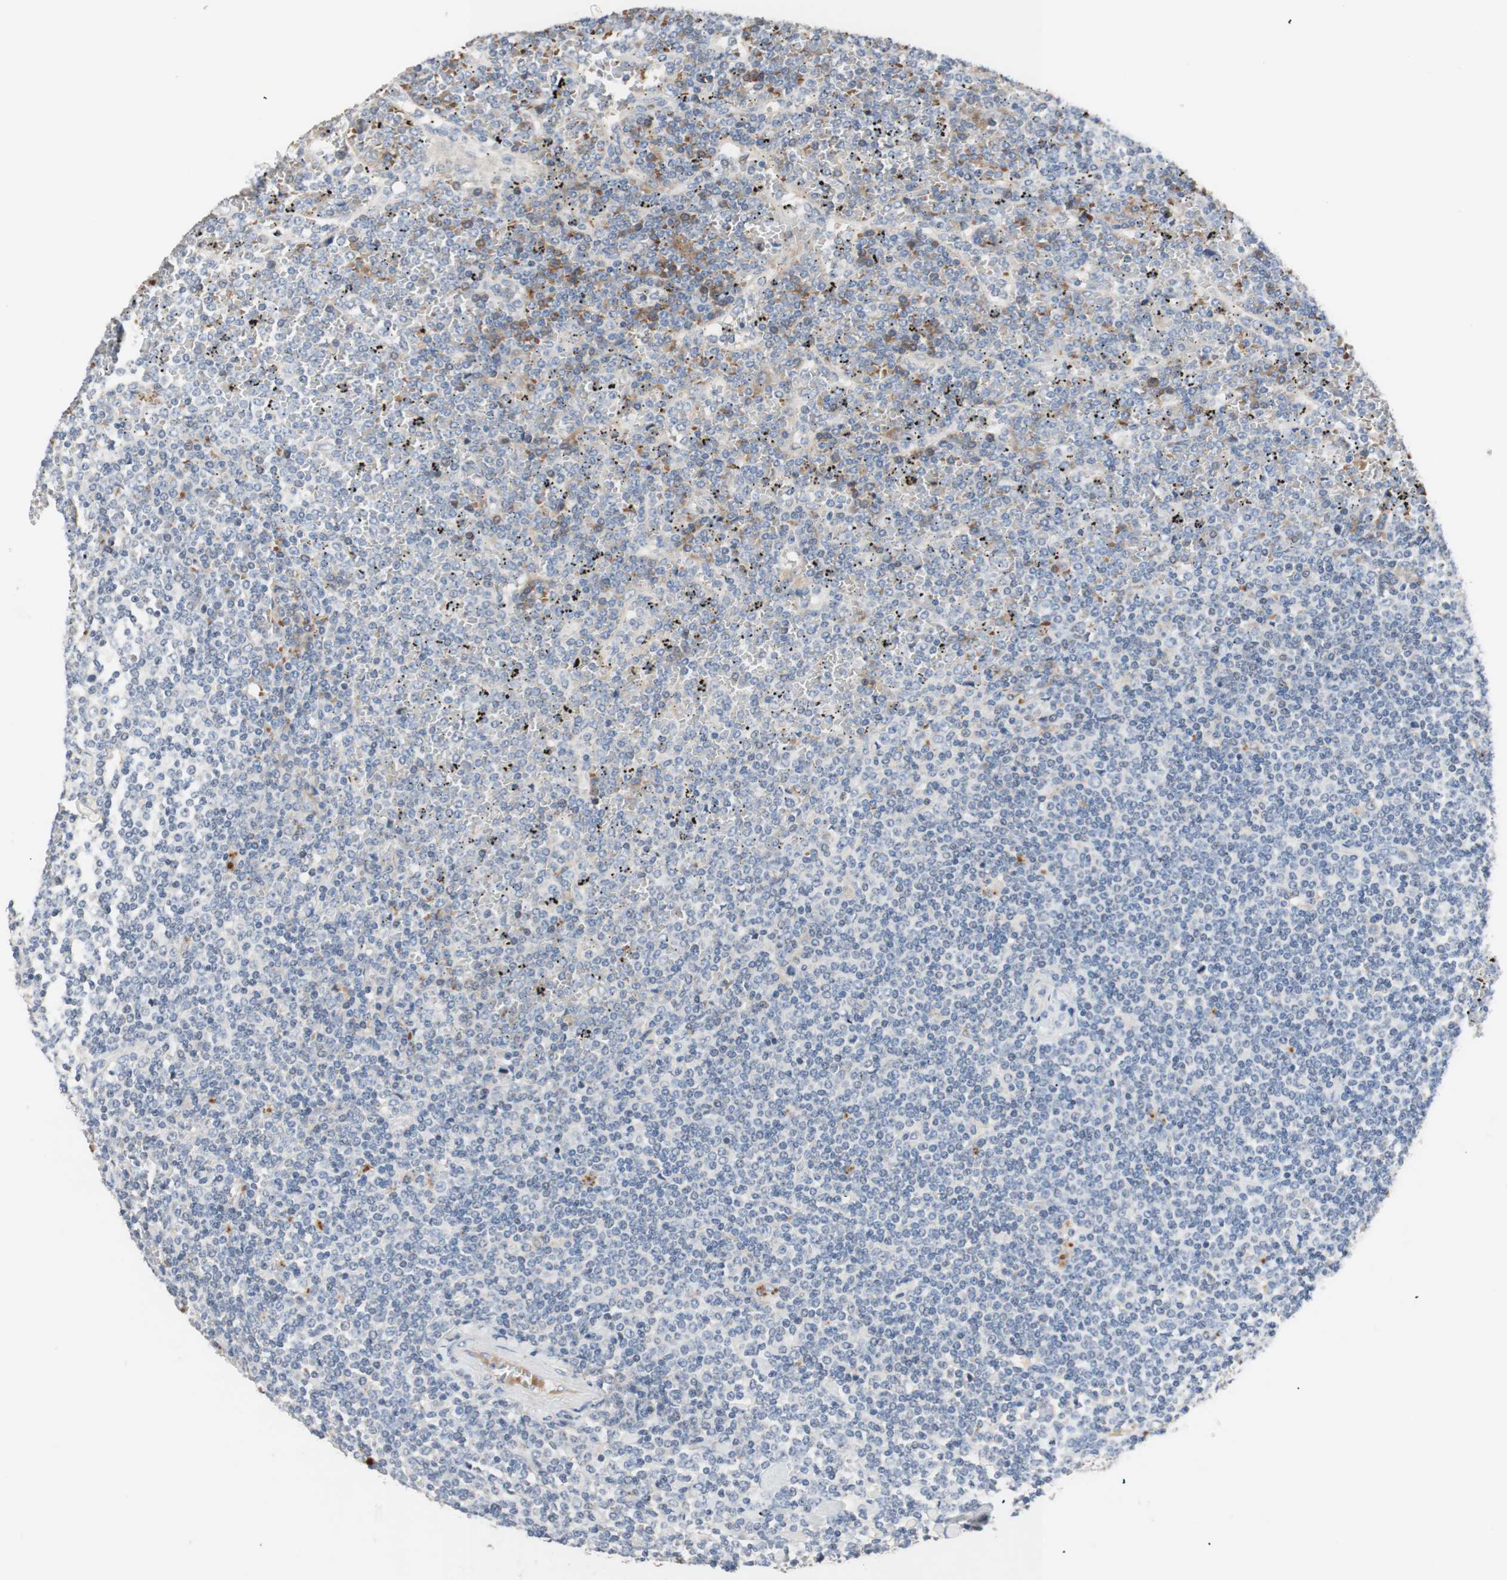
{"staining": {"intensity": "weak", "quantity": "<25%", "location": "cytoplasmic/membranous"}, "tissue": "lymphoma", "cell_type": "Tumor cells", "image_type": "cancer", "snomed": [{"axis": "morphology", "description": "Malignant lymphoma, non-Hodgkin's type, Low grade"}, {"axis": "topography", "description": "Spleen"}], "caption": "High magnification brightfield microscopy of low-grade malignant lymphoma, non-Hodgkin's type stained with DAB (brown) and counterstained with hematoxylin (blue): tumor cells show no significant positivity.", "gene": "CDON", "patient": {"sex": "female", "age": 19}}